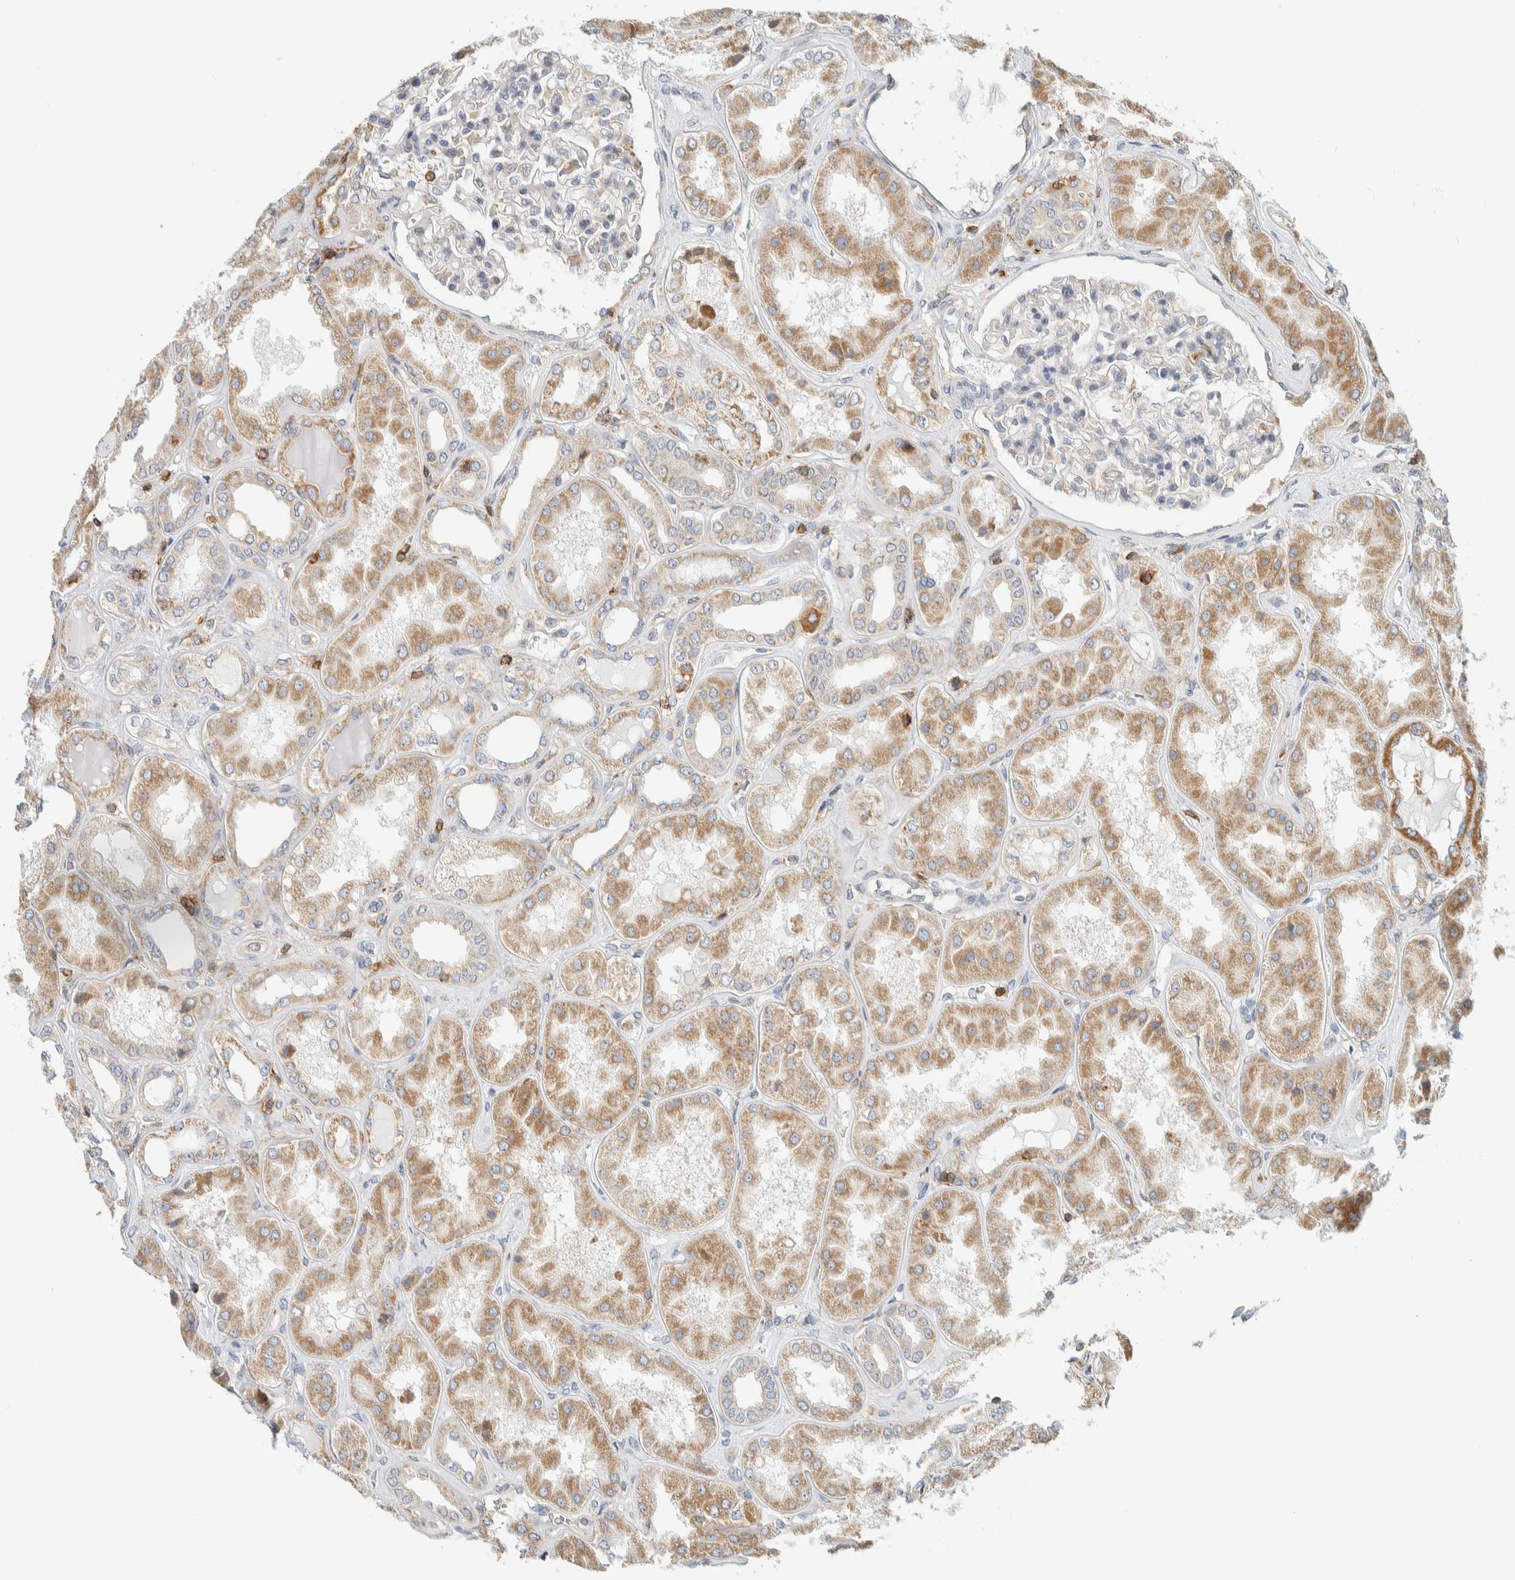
{"staining": {"intensity": "moderate", "quantity": "<25%", "location": "cytoplasmic/membranous"}, "tissue": "kidney", "cell_type": "Cells in glomeruli", "image_type": "normal", "snomed": [{"axis": "morphology", "description": "Normal tissue, NOS"}, {"axis": "topography", "description": "Kidney"}], "caption": "This micrograph reveals immunohistochemistry (IHC) staining of benign human kidney, with low moderate cytoplasmic/membranous staining in about <25% of cells in glomeruli.", "gene": "CCDC57", "patient": {"sex": "female", "age": 56}}